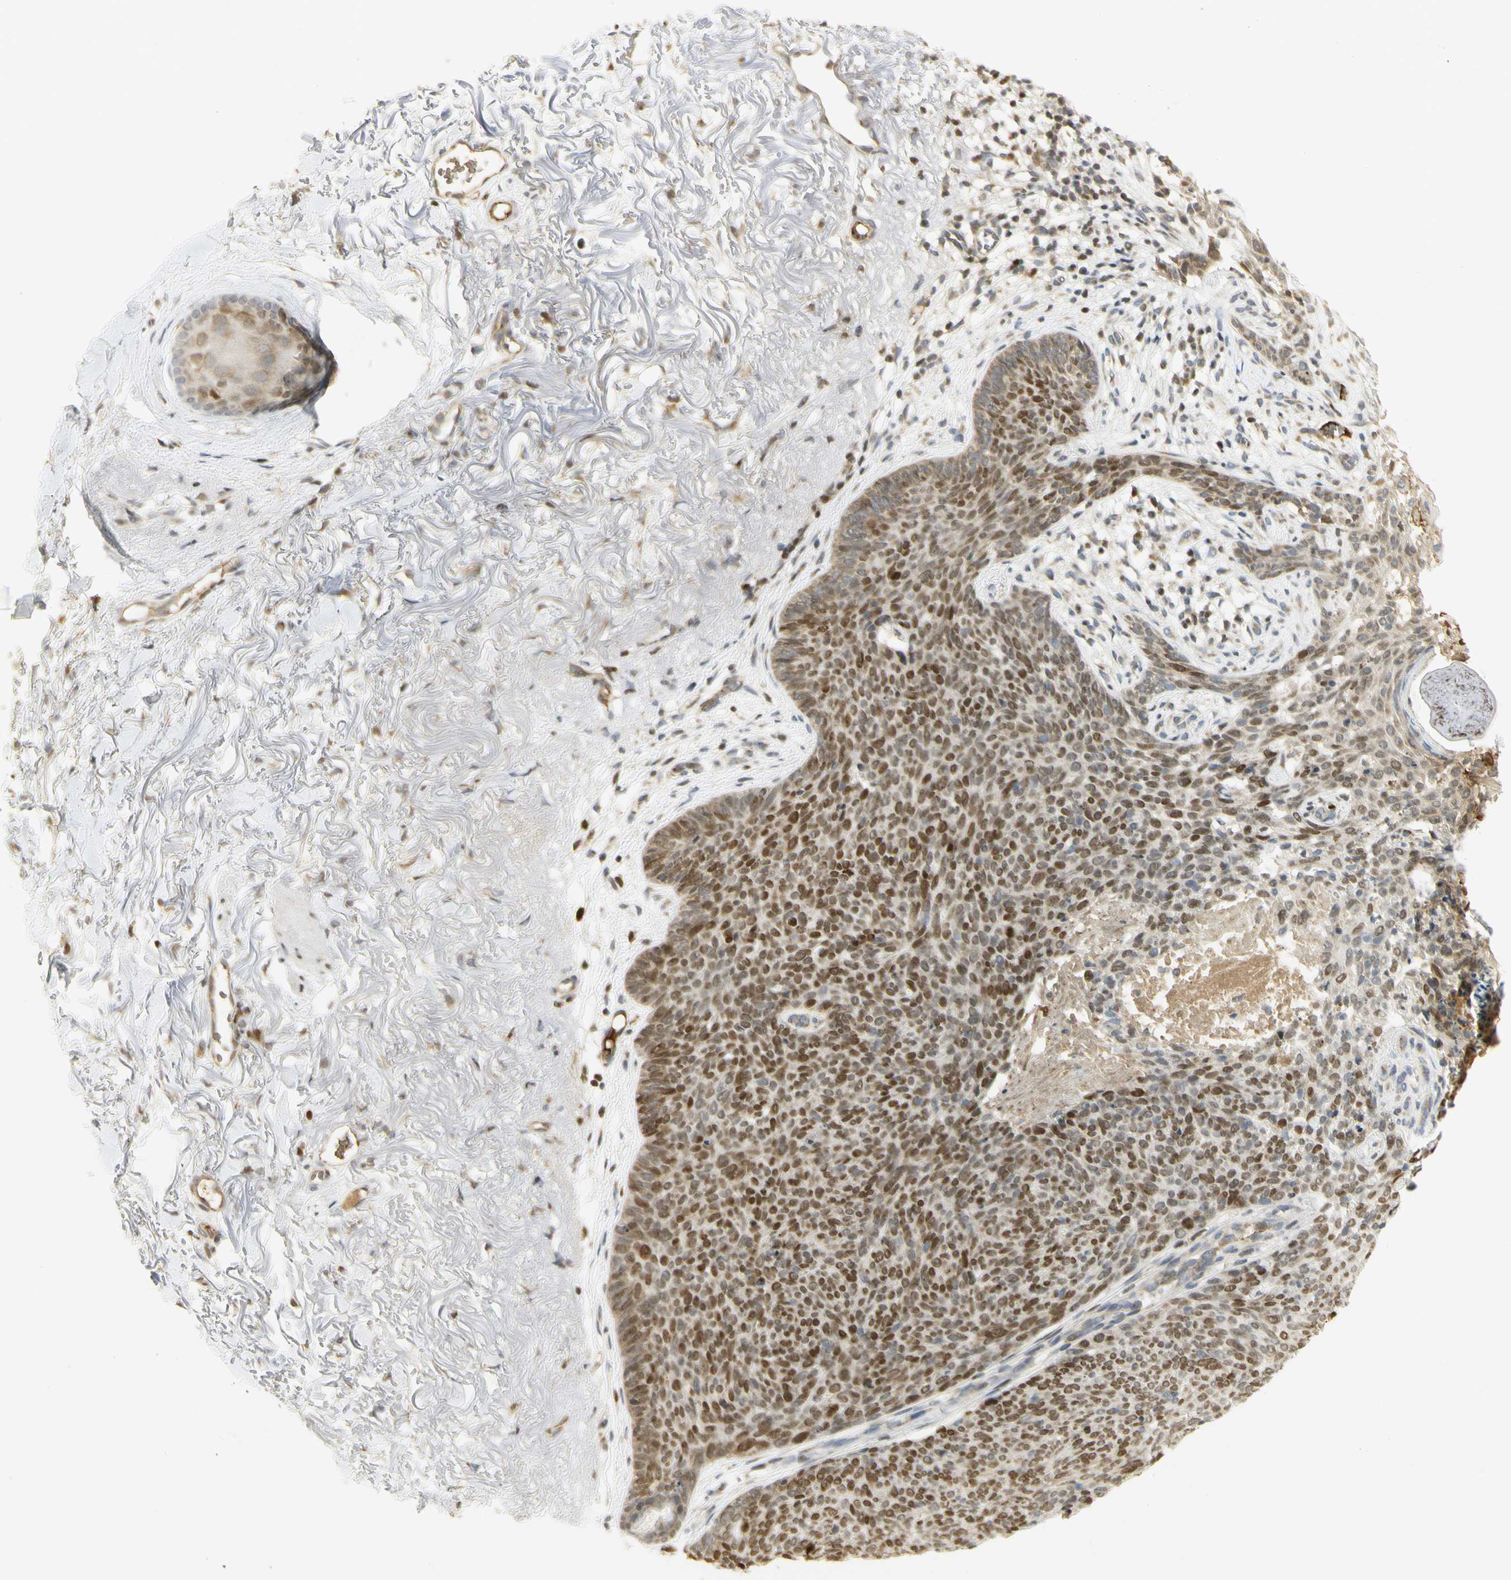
{"staining": {"intensity": "moderate", "quantity": ">75%", "location": "nuclear"}, "tissue": "skin cancer", "cell_type": "Tumor cells", "image_type": "cancer", "snomed": [{"axis": "morphology", "description": "Normal tissue, NOS"}, {"axis": "morphology", "description": "Basal cell carcinoma"}, {"axis": "topography", "description": "Skin"}], "caption": "Moderate nuclear staining for a protein is appreciated in about >75% of tumor cells of basal cell carcinoma (skin) using immunohistochemistry.", "gene": "KIF11", "patient": {"sex": "female", "age": 70}}